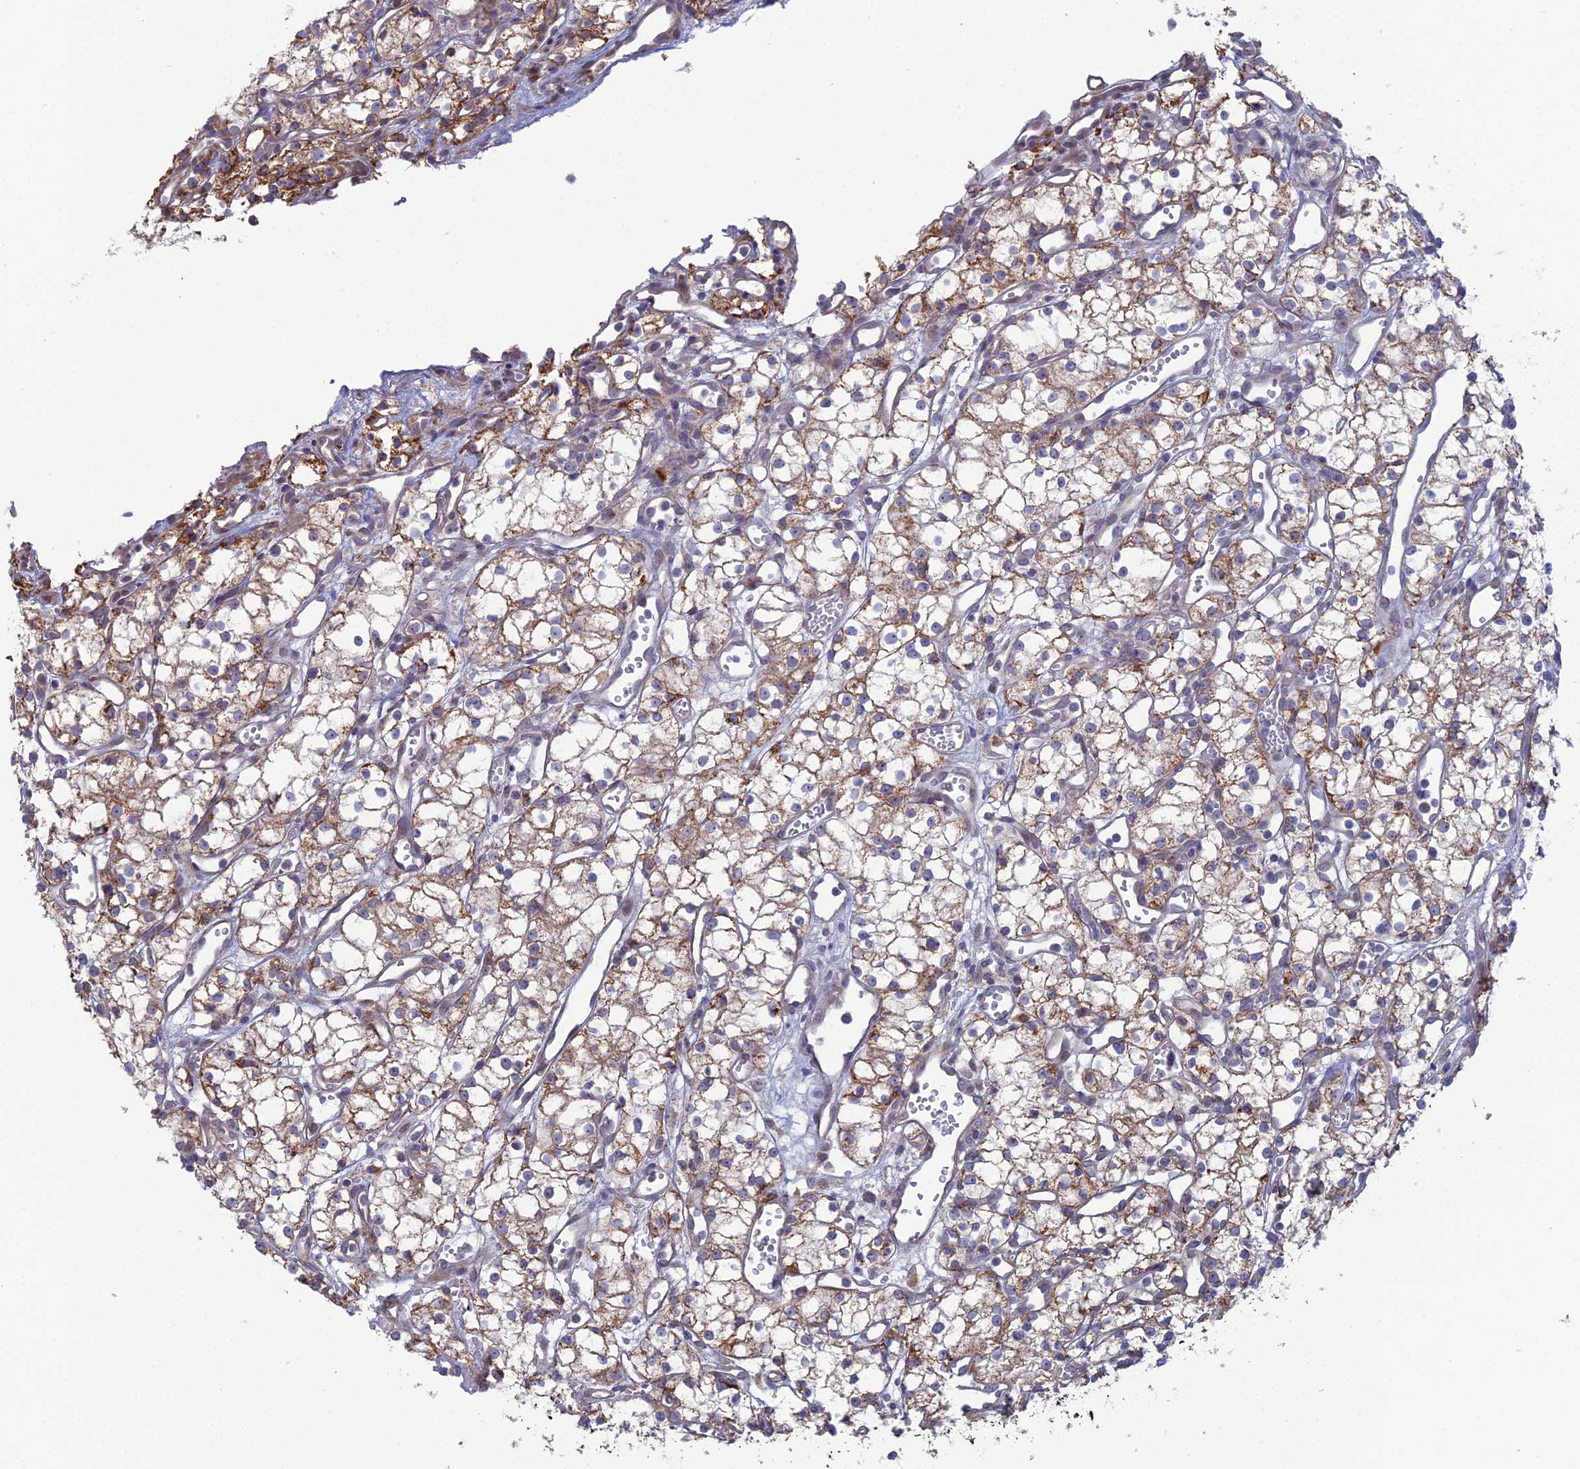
{"staining": {"intensity": "moderate", "quantity": ">75%", "location": "cytoplasmic/membranous"}, "tissue": "renal cancer", "cell_type": "Tumor cells", "image_type": "cancer", "snomed": [{"axis": "morphology", "description": "Adenocarcinoma, NOS"}, {"axis": "topography", "description": "Kidney"}], "caption": "Brown immunohistochemical staining in renal cancer demonstrates moderate cytoplasmic/membranous positivity in approximately >75% of tumor cells. (Brightfield microscopy of DAB IHC at high magnification).", "gene": "ARL16", "patient": {"sex": "male", "age": 59}}